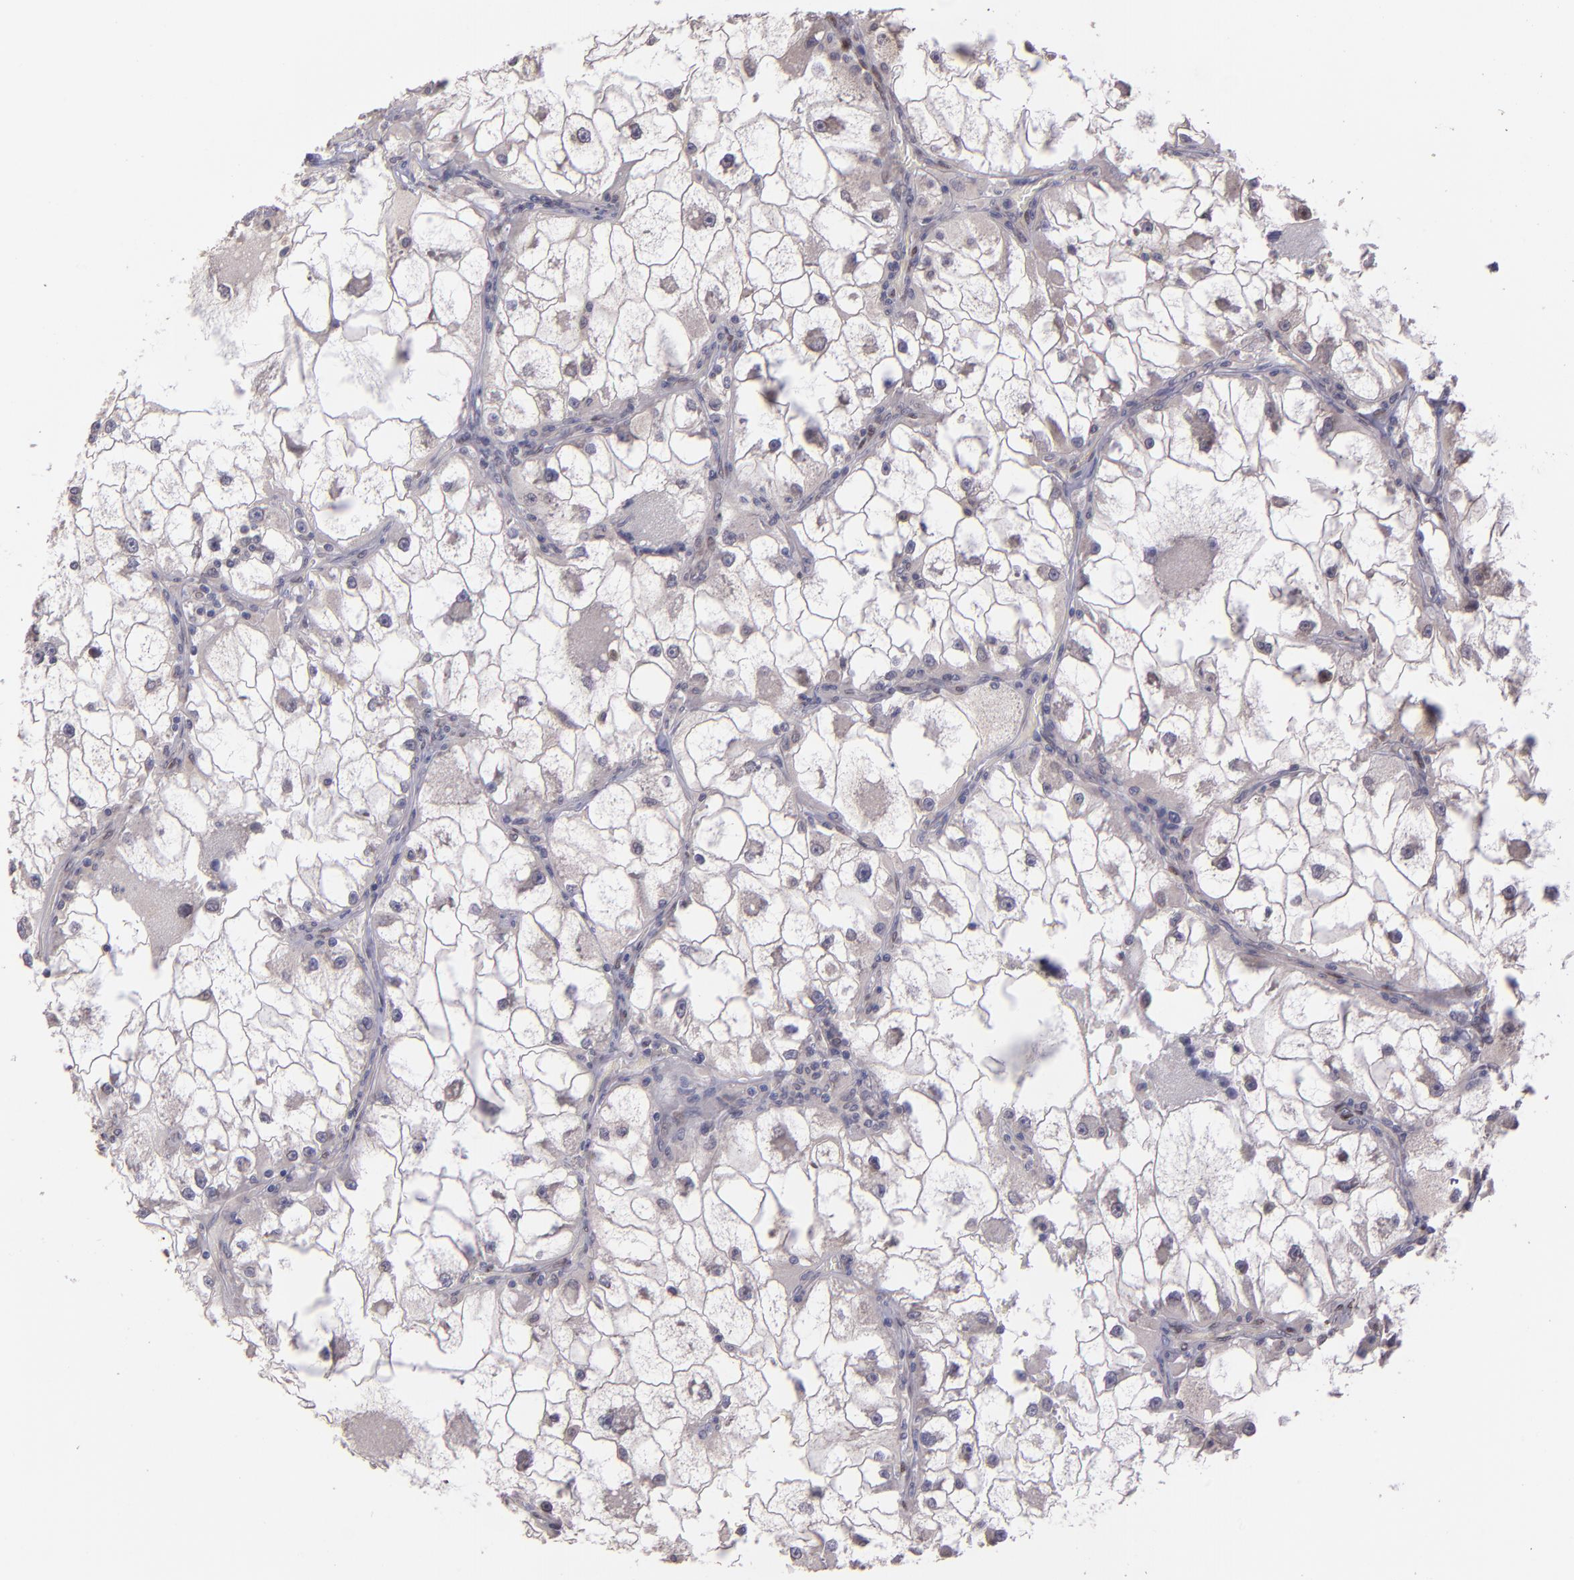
{"staining": {"intensity": "negative", "quantity": "none", "location": "none"}, "tissue": "renal cancer", "cell_type": "Tumor cells", "image_type": "cancer", "snomed": [{"axis": "morphology", "description": "Adenocarcinoma, NOS"}, {"axis": "topography", "description": "Kidney"}], "caption": "A histopathology image of human renal cancer is negative for staining in tumor cells. (DAB (3,3'-diaminobenzidine) immunohistochemistry visualized using brightfield microscopy, high magnification).", "gene": "NUP62CL", "patient": {"sex": "female", "age": 73}}